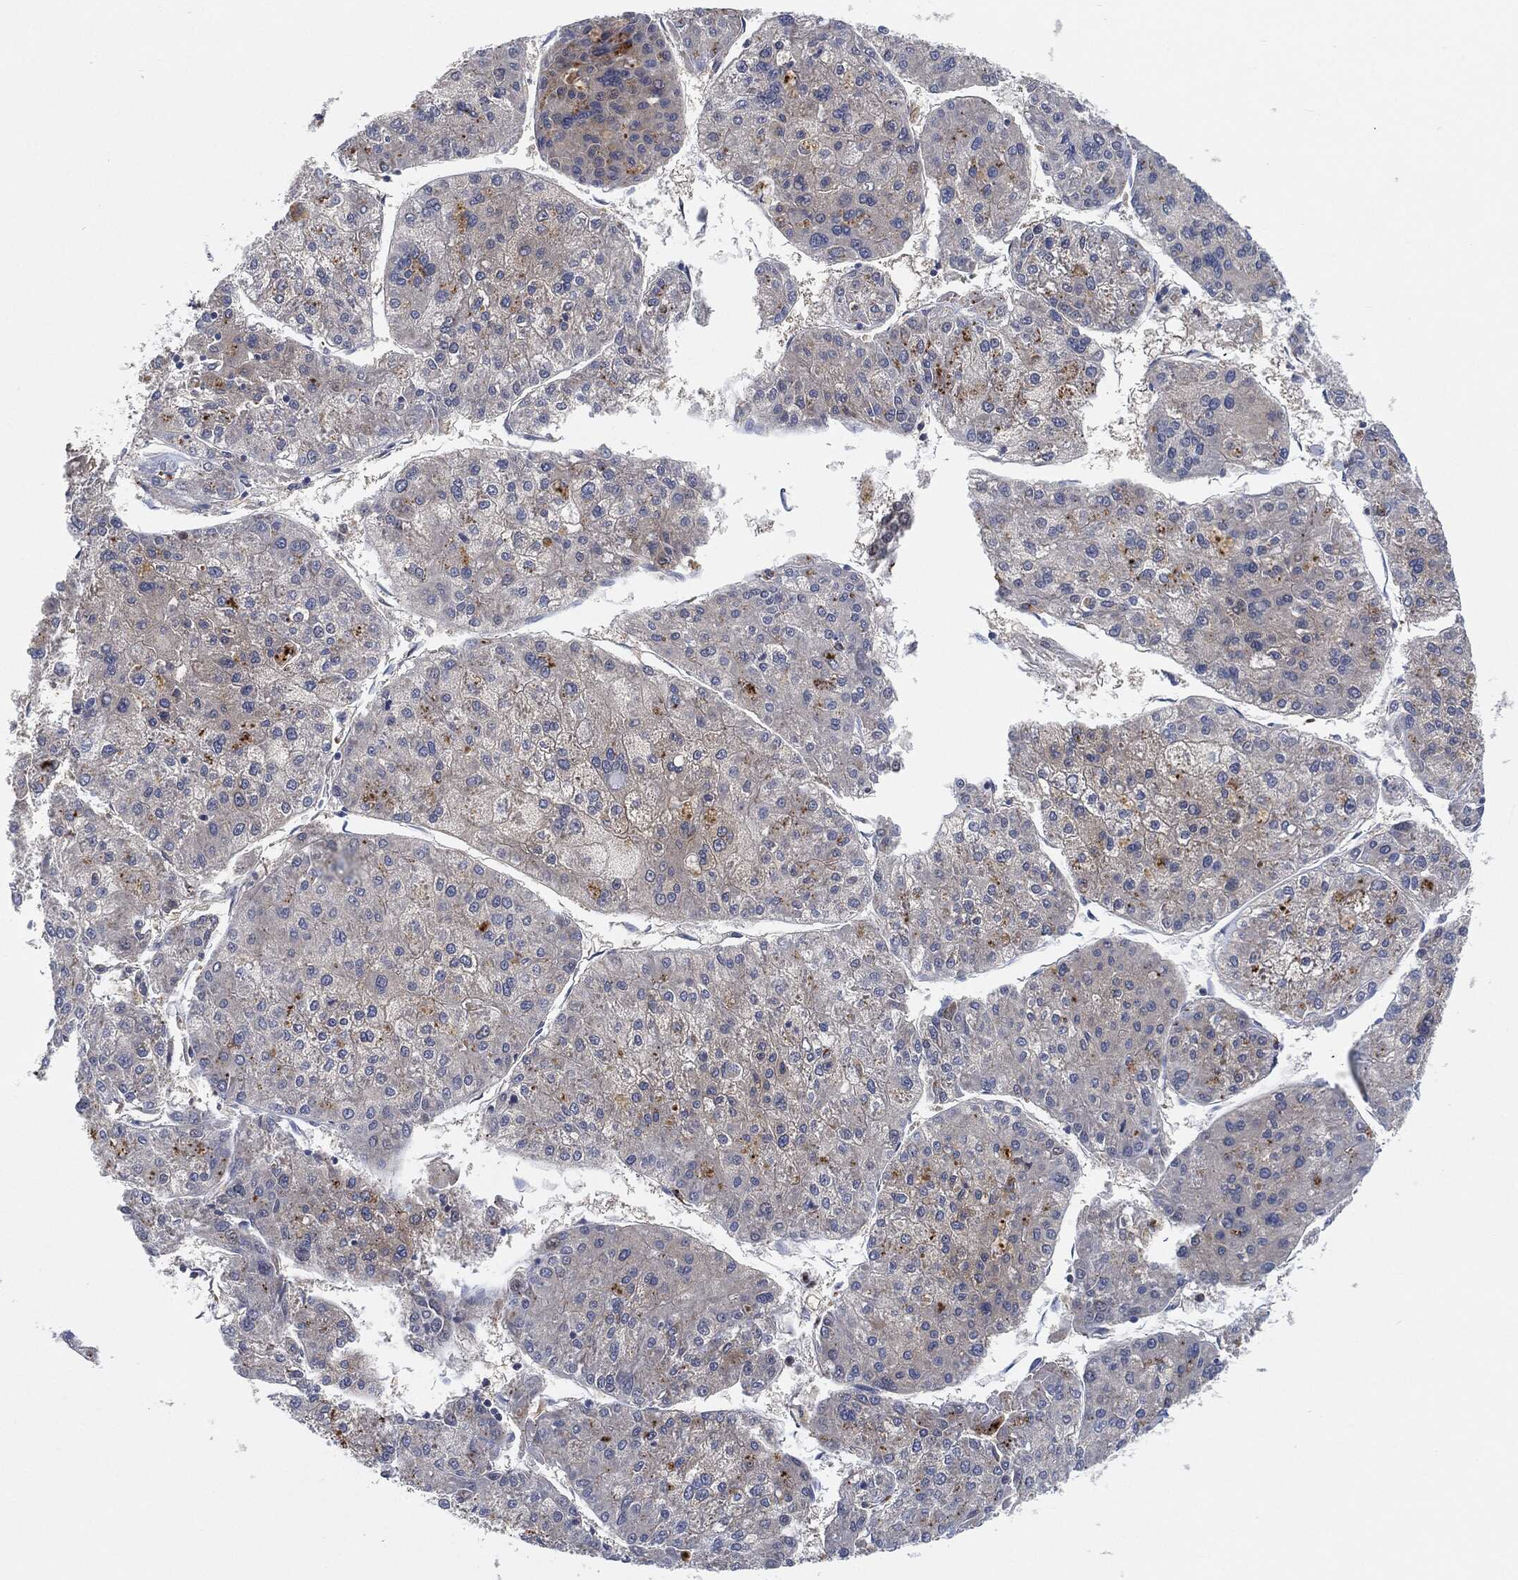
{"staining": {"intensity": "negative", "quantity": "none", "location": "none"}, "tissue": "liver cancer", "cell_type": "Tumor cells", "image_type": "cancer", "snomed": [{"axis": "morphology", "description": "Carcinoma, Hepatocellular, NOS"}, {"axis": "topography", "description": "Liver"}], "caption": "Human liver hepatocellular carcinoma stained for a protein using IHC shows no expression in tumor cells.", "gene": "VSIG4", "patient": {"sex": "male", "age": 43}}